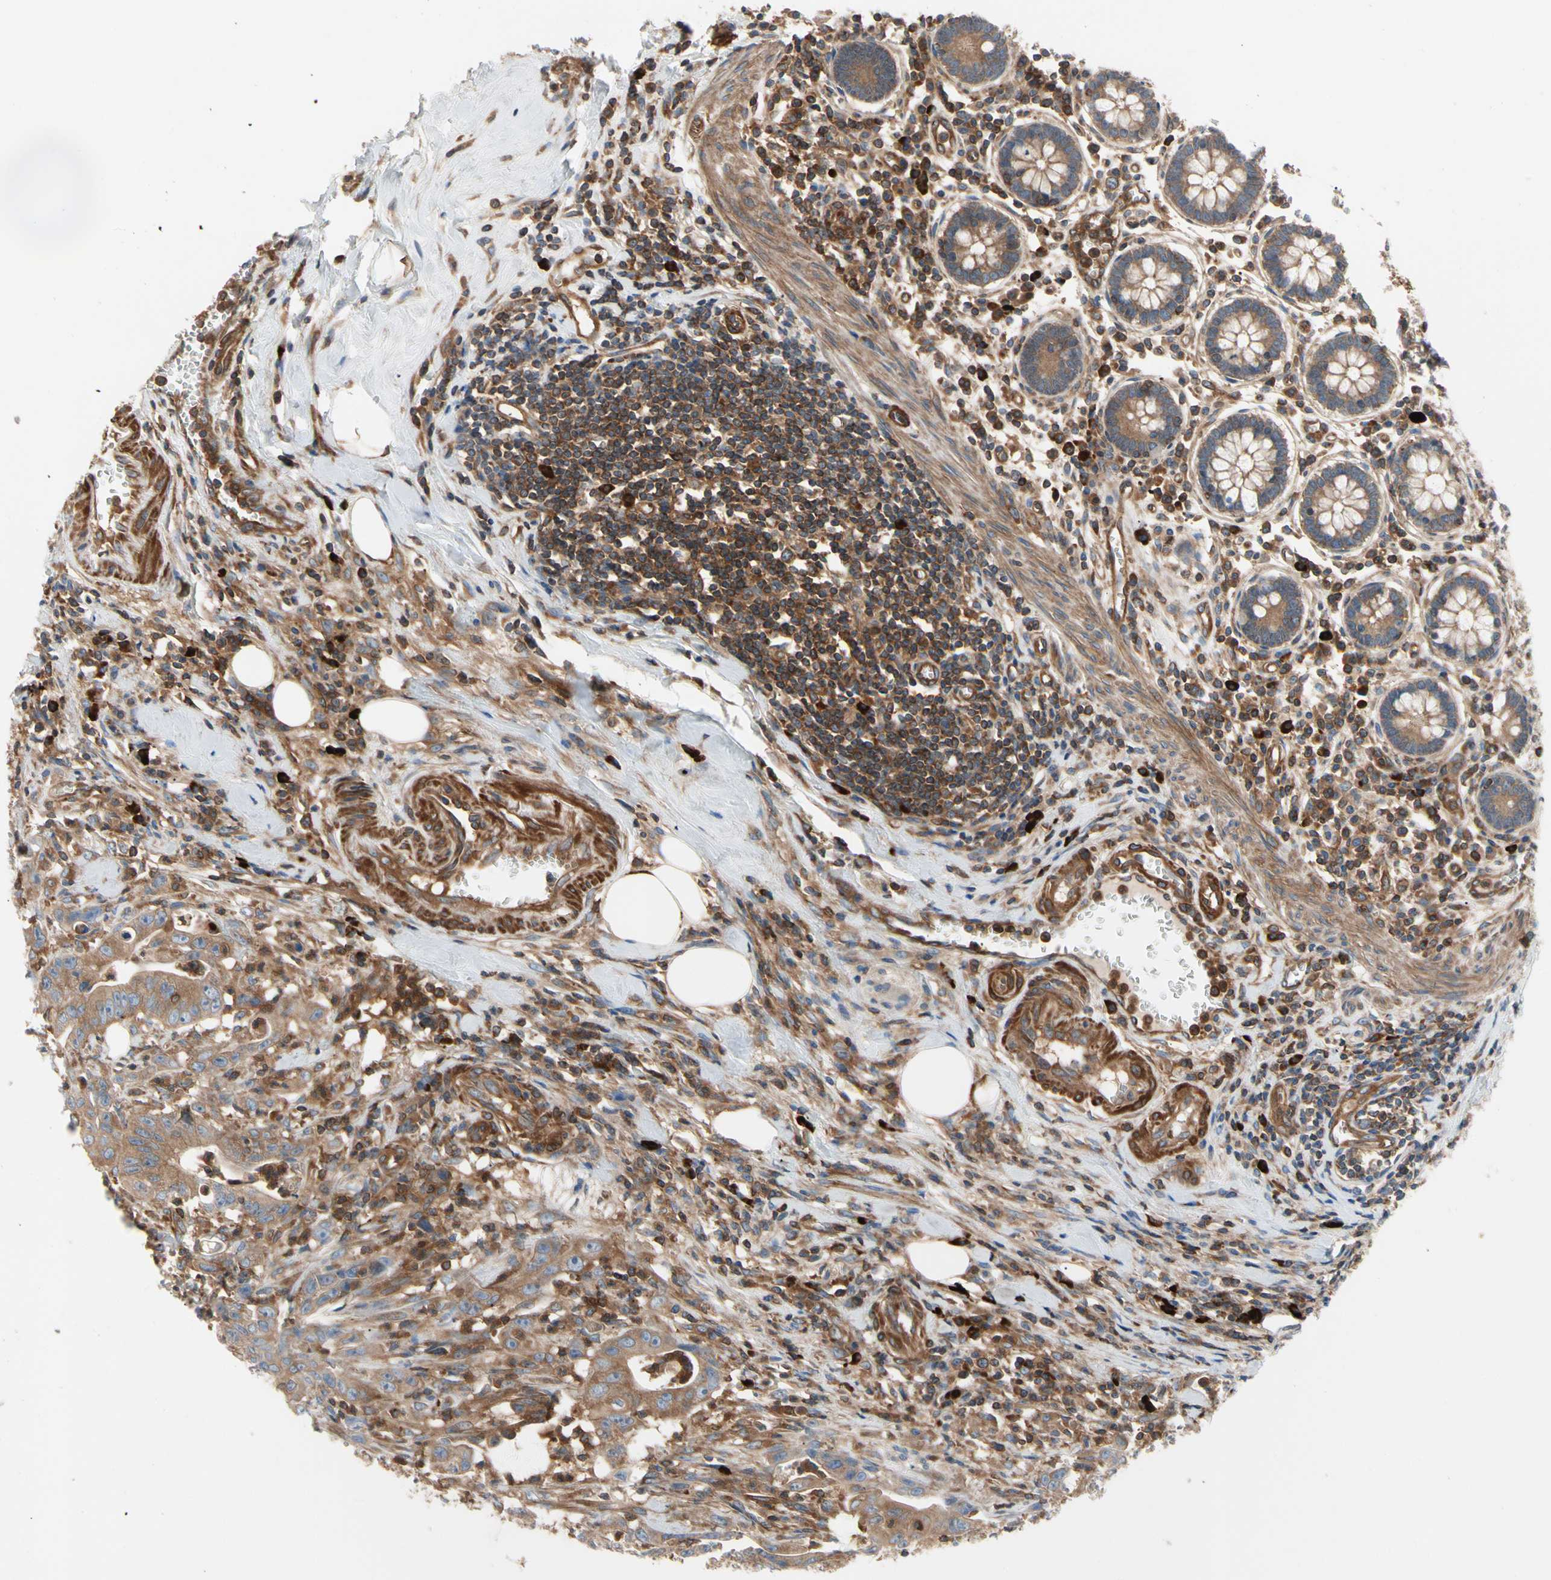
{"staining": {"intensity": "moderate", "quantity": ">75%", "location": "cytoplasmic/membranous"}, "tissue": "colorectal cancer", "cell_type": "Tumor cells", "image_type": "cancer", "snomed": [{"axis": "morphology", "description": "Adenocarcinoma, NOS"}, {"axis": "topography", "description": "Colon"}], "caption": "The photomicrograph displays immunohistochemical staining of colorectal cancer. There is moderate cytoplasmic/membranous staining is present in approximately >75% of tumor cells.", "gene": "ROCK1", "patient": {"sex": "male", "age": 45}}